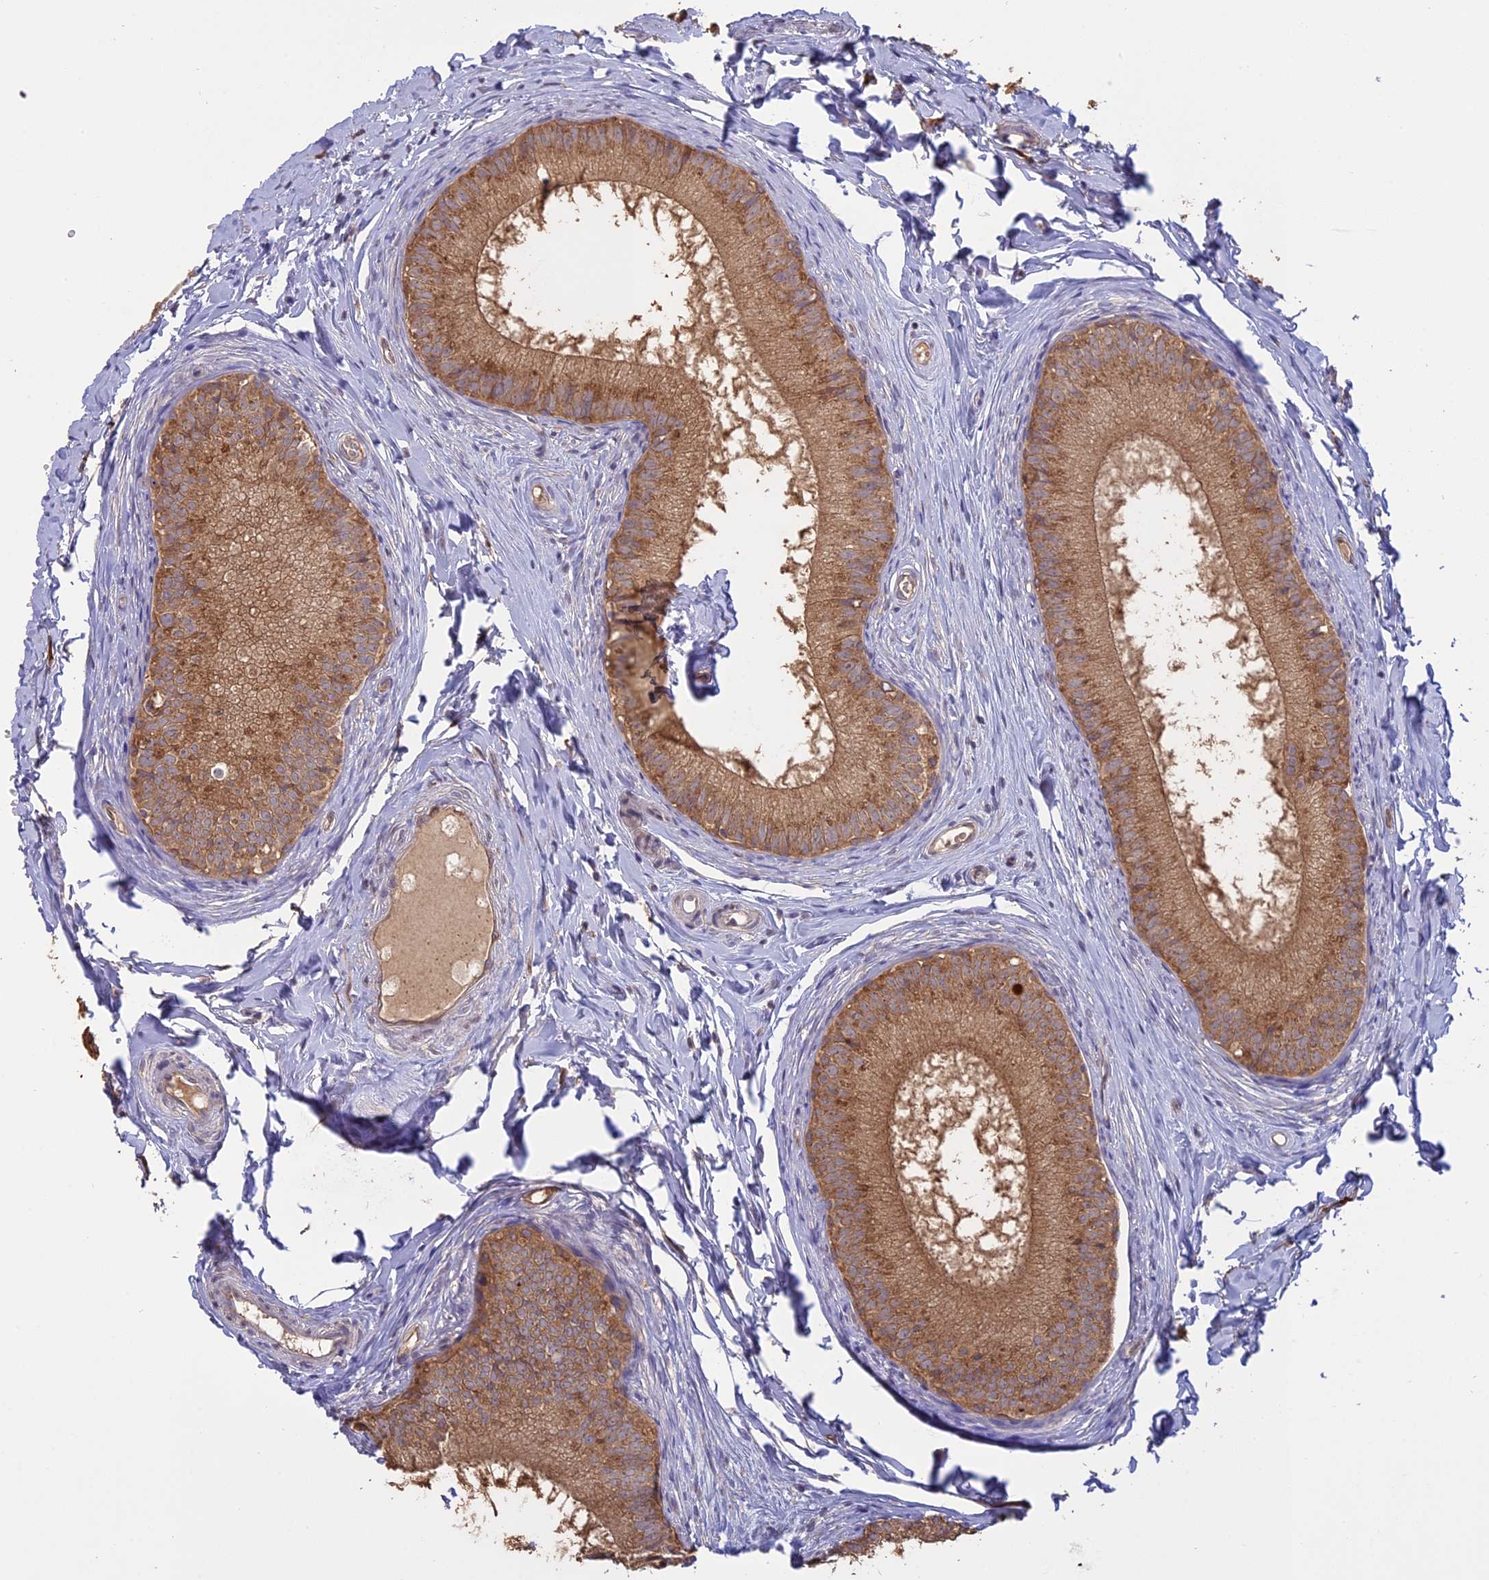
{"staining": {"intensity": "moderate", "quantity": ">75%", "location": "cytoplasmic/membranous"}, "tissue": "epididymis", "cell_type": "Glandular cells", "image_type": "normal", "snomed": [{"axis": "morphology", "description": "Normal tissue, NOS"}, {"axis": "topography", "description": "Epididymis"}], "caption": "Benign epididymis exhibits moderate cytoplasmic/membranous positivity in about >75% of glandular cells.", "gene": "PPIC", "patient": {"sex": "male", "age": 34}}